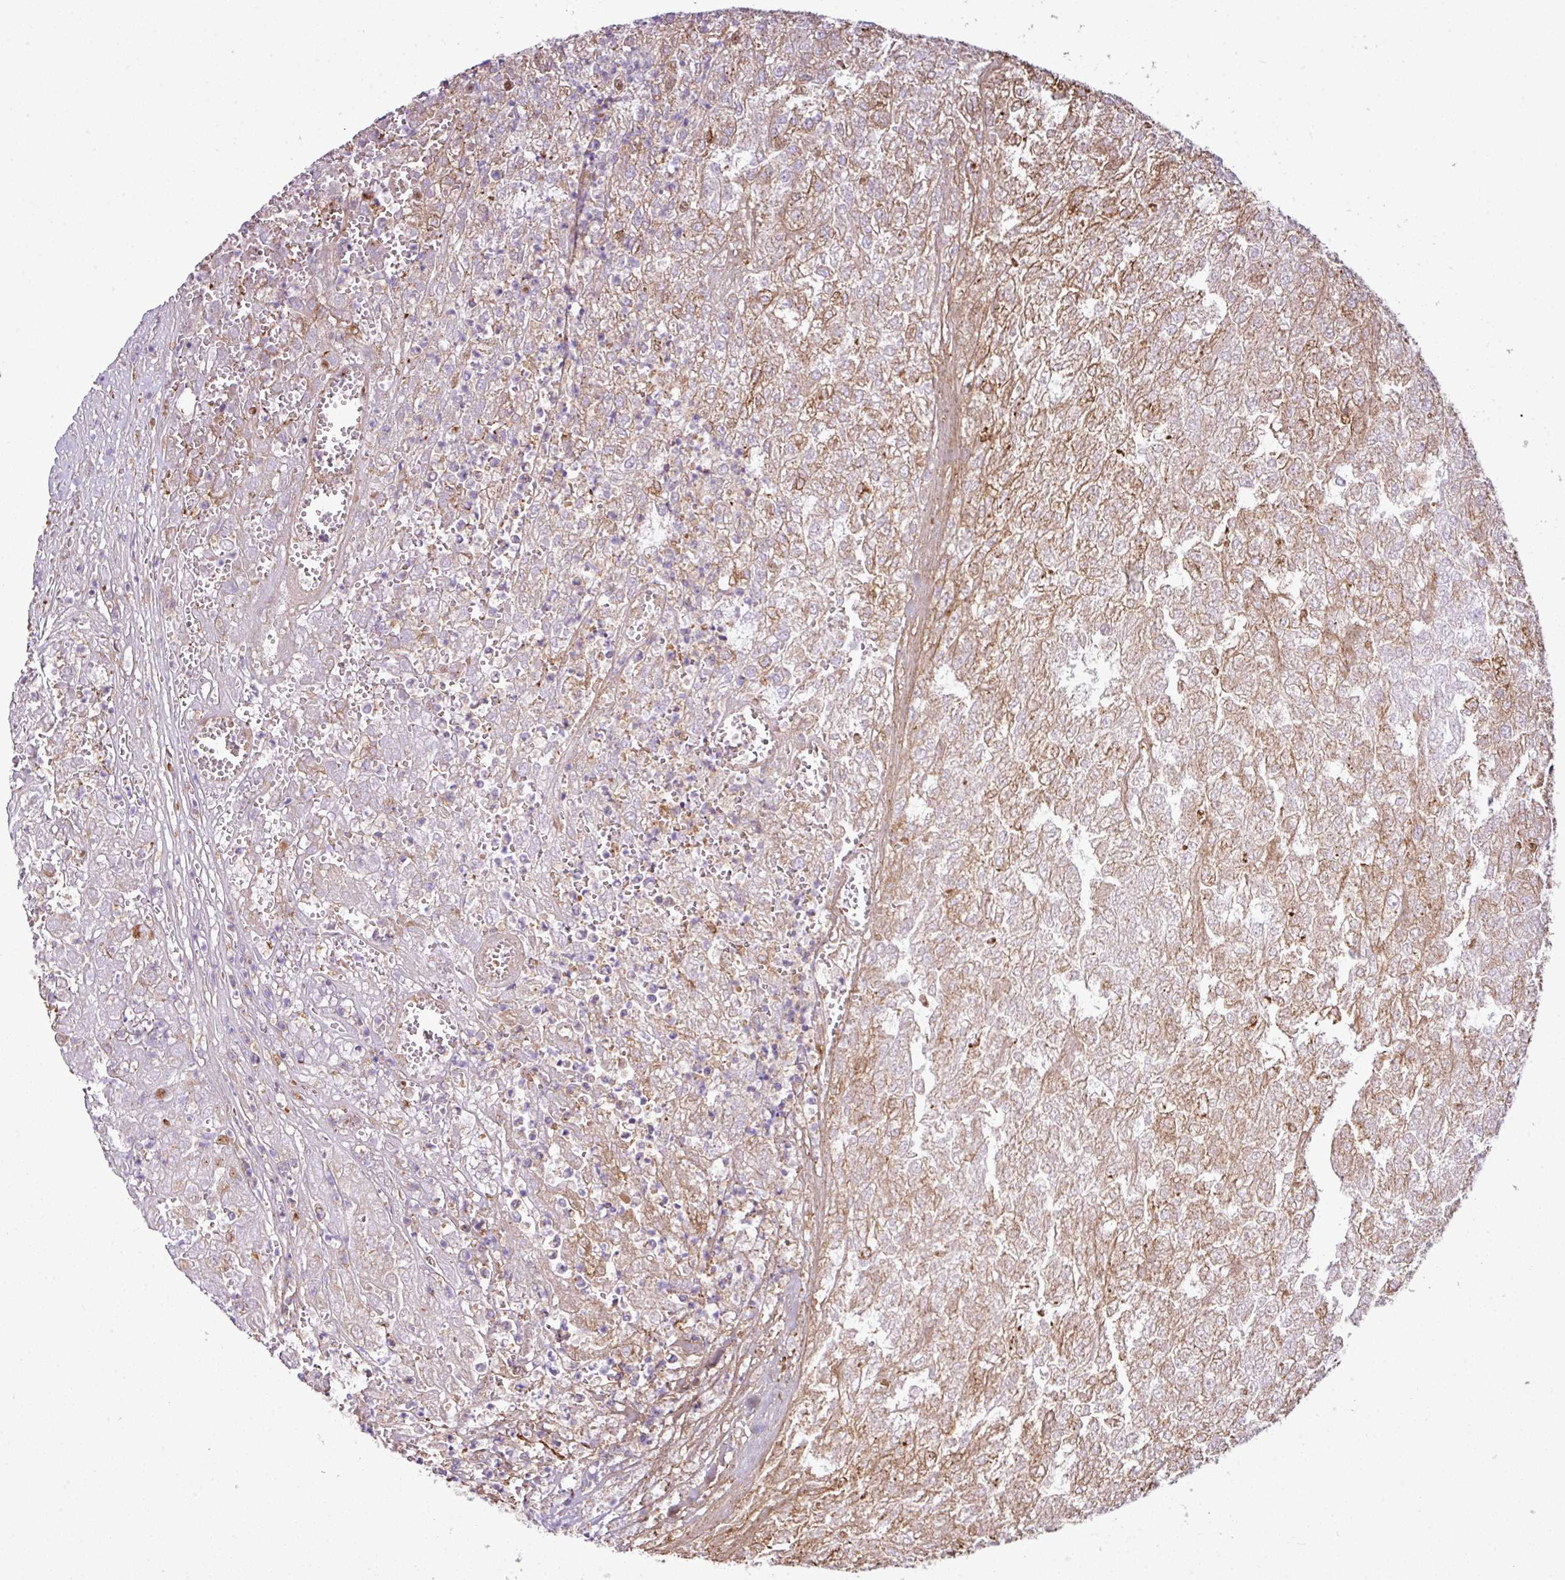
{"staining": {"intensity": "moderate", "quantity": "25%-75%", "location": "cytoplasmic/membranous"}, "tissue": "renal cancer", "cell_type": "Tumor cells", "image_type": "cancer", "snomed": [{"axis": "morphology", "description": "Adenocarcinoma, NOS"}, {"axis": "topography", "description": "Kidney"}], "caption": "Immunohistochemical staining of human renal cancer exhibits medium levels of moderate cytoplasmic/membranous expression in about 25%-75% of tumor cells.", "gene": "XNDC1N", "patient": {"sex": "female", "age": 54}}